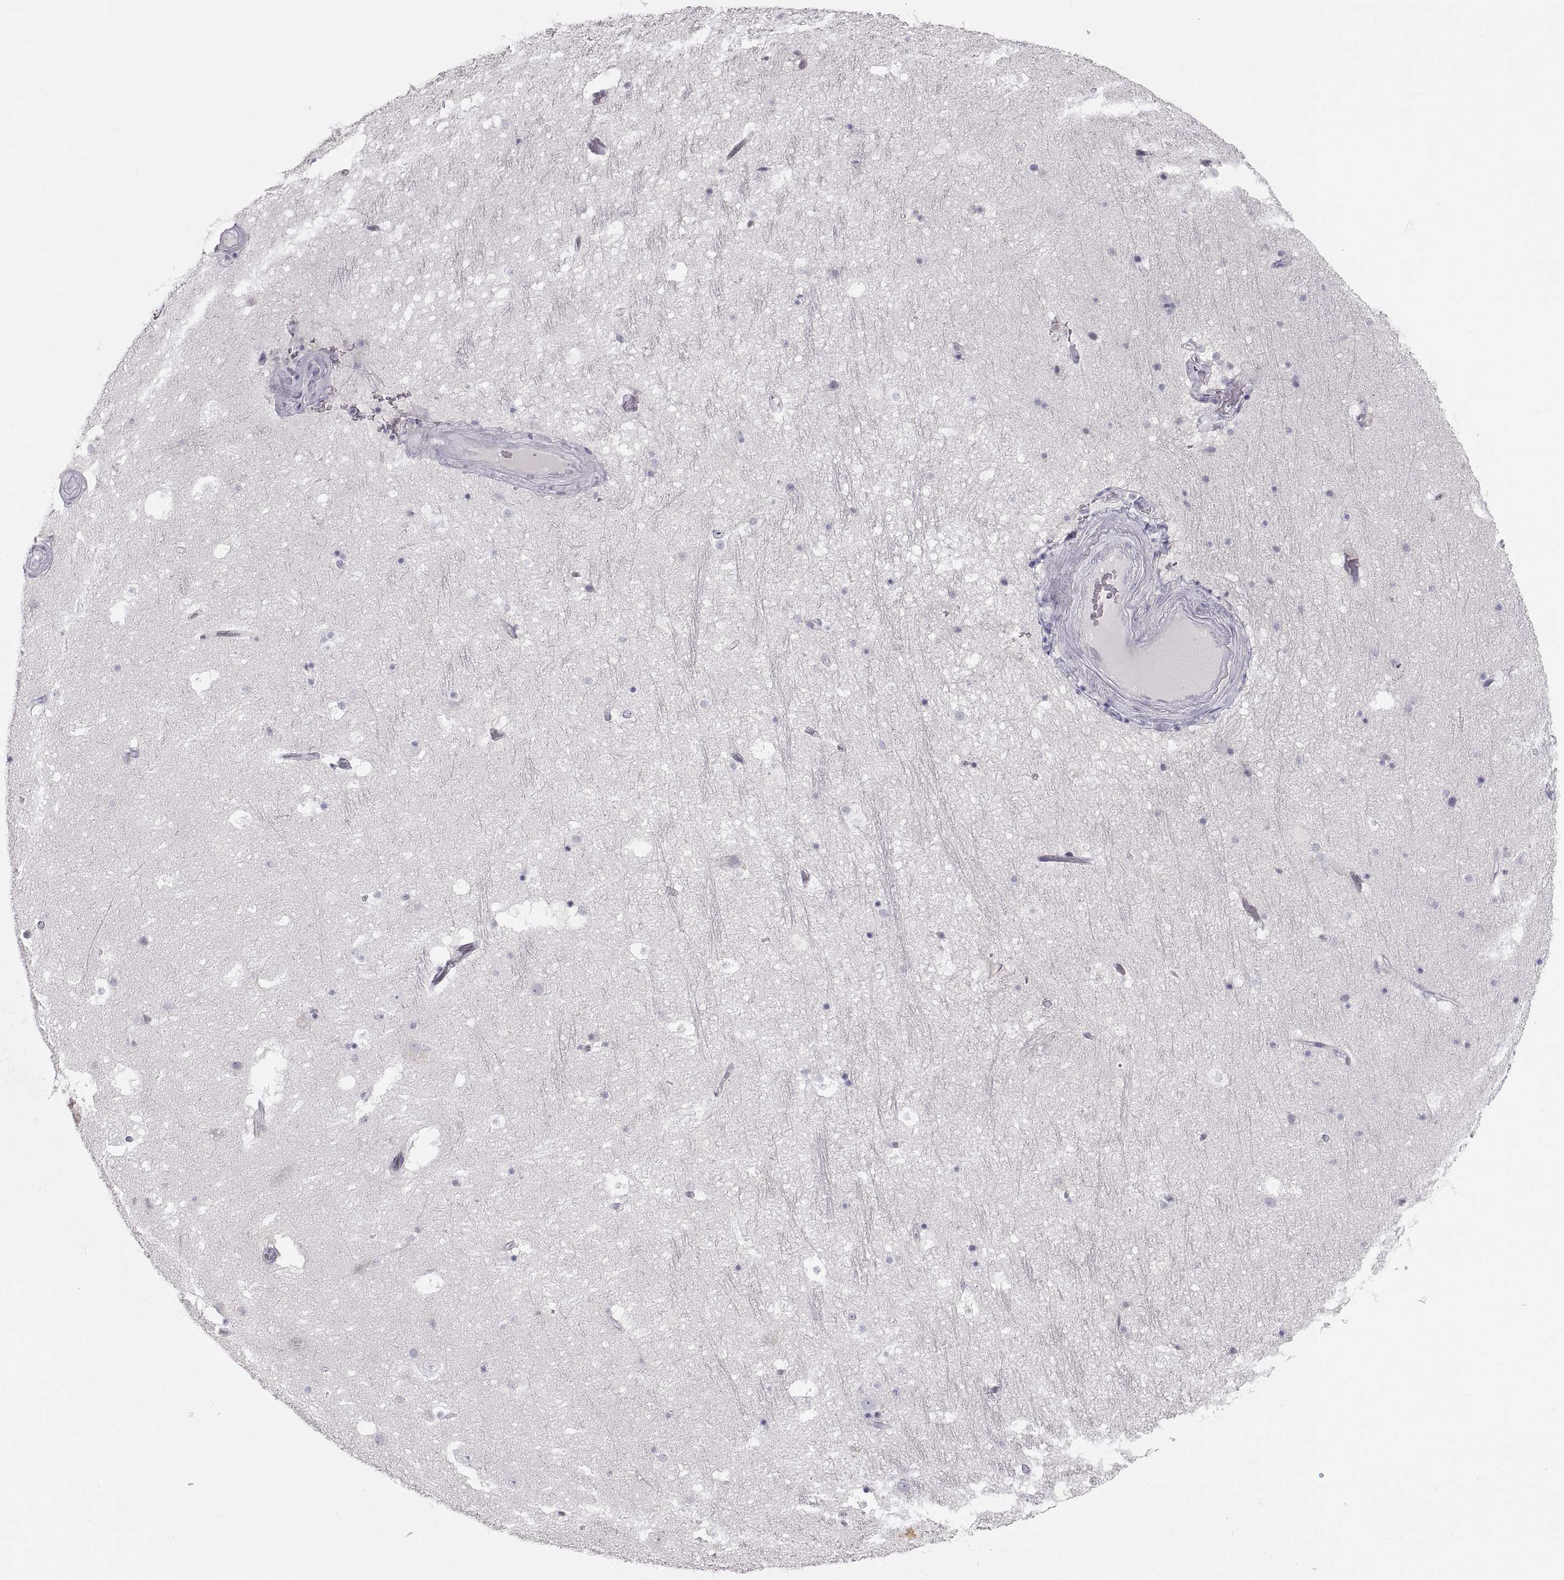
{"staining": {"intensity": "negative", "quantity": "none", "location": "none"}, "tissue": "hippocampus", "cell_type": "Glial cells", "image_type": "normal", "snomed": [{"axis": "morphology", "description": "Normal tissue, NOS"}, {"axis": "topography", "description": "Hippocampus"}], "caption": "DAB immunohistochemical staining of normal human hippocampus shows no significant expression in glial cells.", "gene": "ZNF185", "patient": {"sex": "male", "age": 51}}